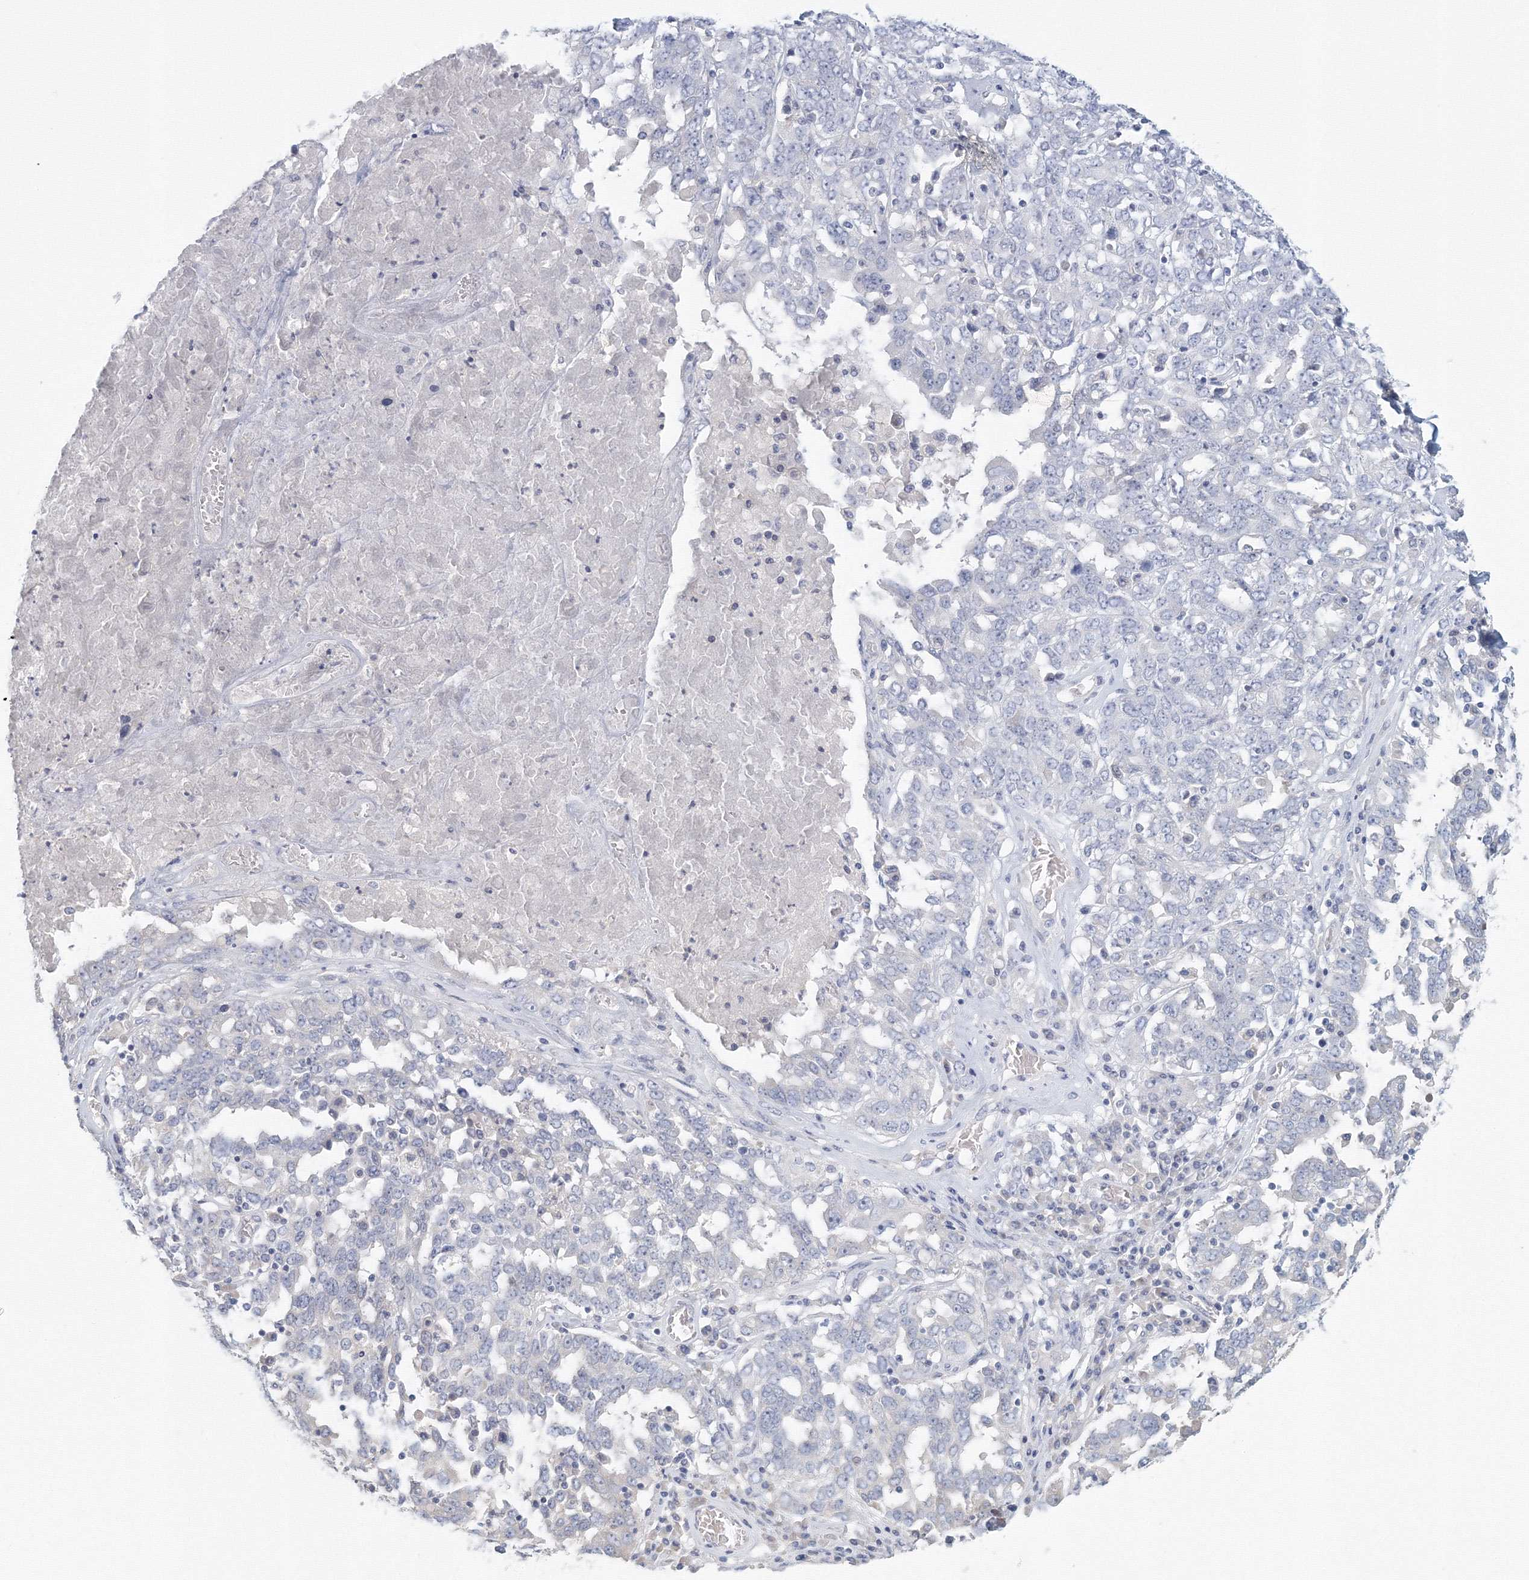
{"staining": {"intensity": "negative", "quantity": "none", "location": "none"}, "tissue": "ovarian cancer", "cell_type": "Tumor cells", "image_type": "cancer", "snomed": [{"axis": "morphology", "description": "Carcinoma, endometroid"}, {"axis": "topography", "description": "Ovary"}], "caption": "The immunohistochemistry (IHC) histopathology image has no significant positivity in tumor cells of ovarian endometroid carcinoma tissue.", "gene": "TACC2", "patient": {"sex": "female", "age": 62}}